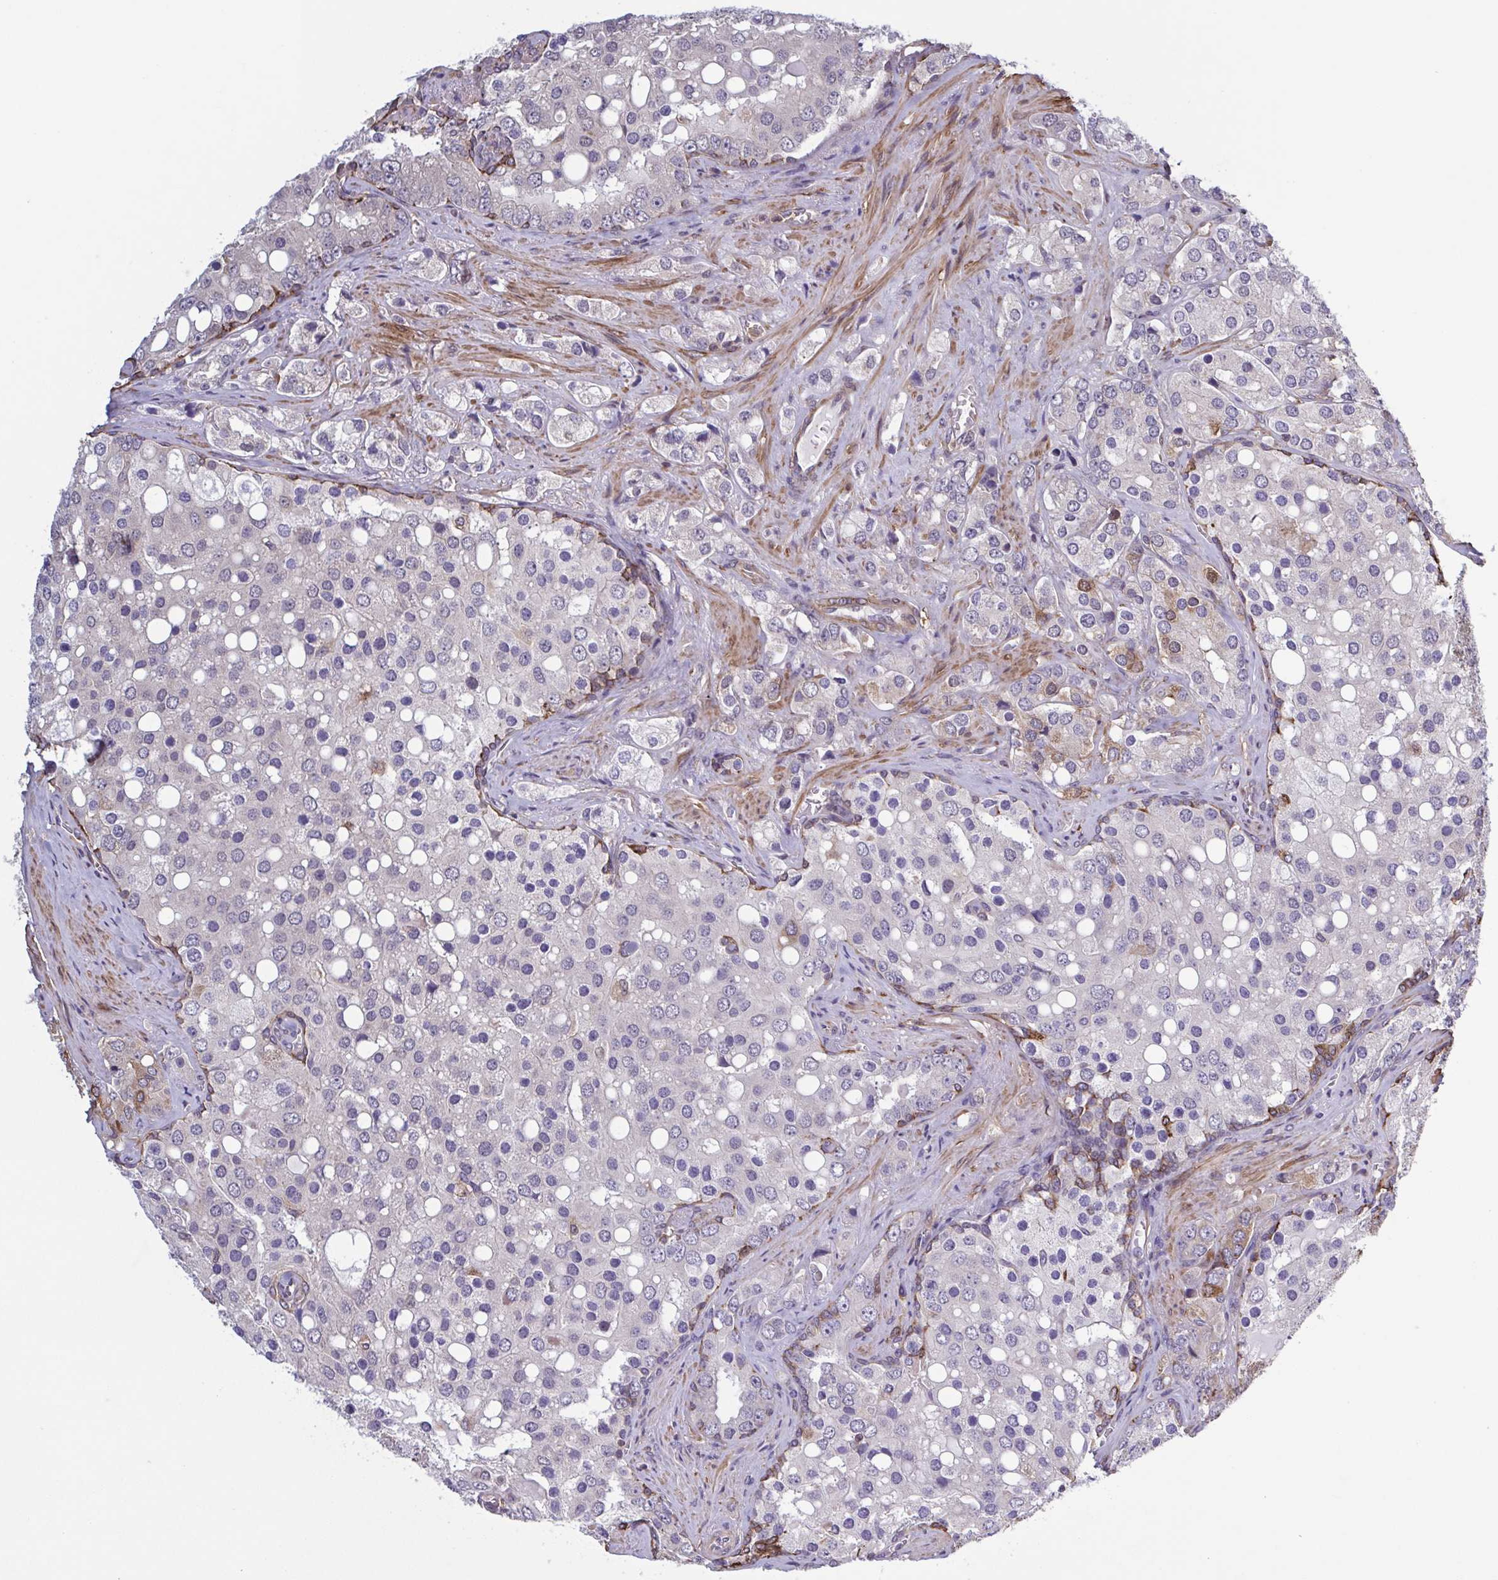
{"staining": {"intensity": "weak", "quantity": "<25%", "location": "cytoplasmic/membranous"}, "tissue": "prostate cancer", "cell_type": "Tumor cells", "image_type": "cancer", "snomed": [{"axis": "morphology", "description": "Adenocarcinoma, High grade"}, {"axis": "topography", "description": "Prostate"}], "caption": "An image of prostate cancer (adenocarcinoma (high-grade)) stained for a protein shows no brown staining in tumor cells.", "gene": "ZNF200", "patient": {"sex": "male", "age": 67}}